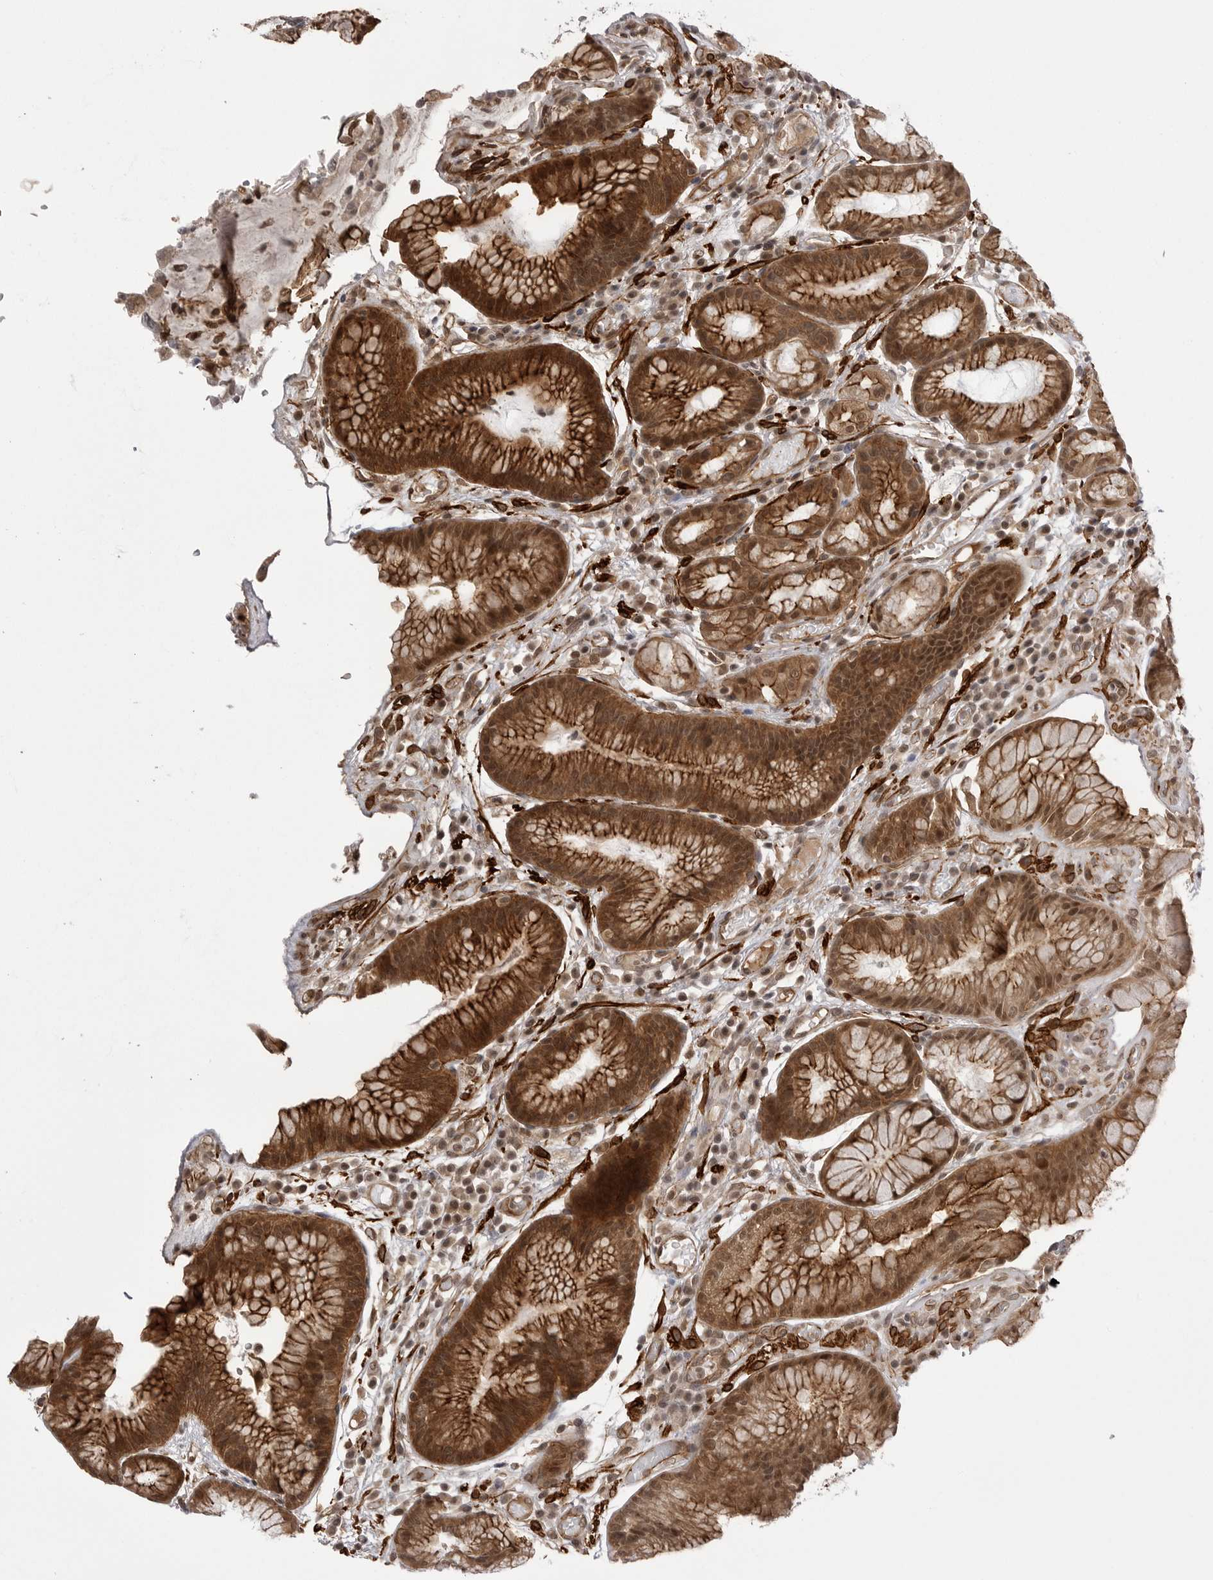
{"staining": {"intensity": "strong", "quantity": "25%-75%", "location": "cytoplasmic/membranous,nuclear"}, "tissue": "stomach", "cell_type": "Glandular cells", "image_type": "normal", "snomed": [{"axis": "morphology", "description": "Normal tissue, NOS"}, {"axis": "topography", "description": "Stomach, upper"}], "caption": "Protein expression analysis of unremarkable stomach exhibits strong cytoplasmic/membranous,nuclear expression in approximately 25%-75% of glandular cells.", "gene": "SORBS1", "patient": {"sex": "male", "age": 72}}